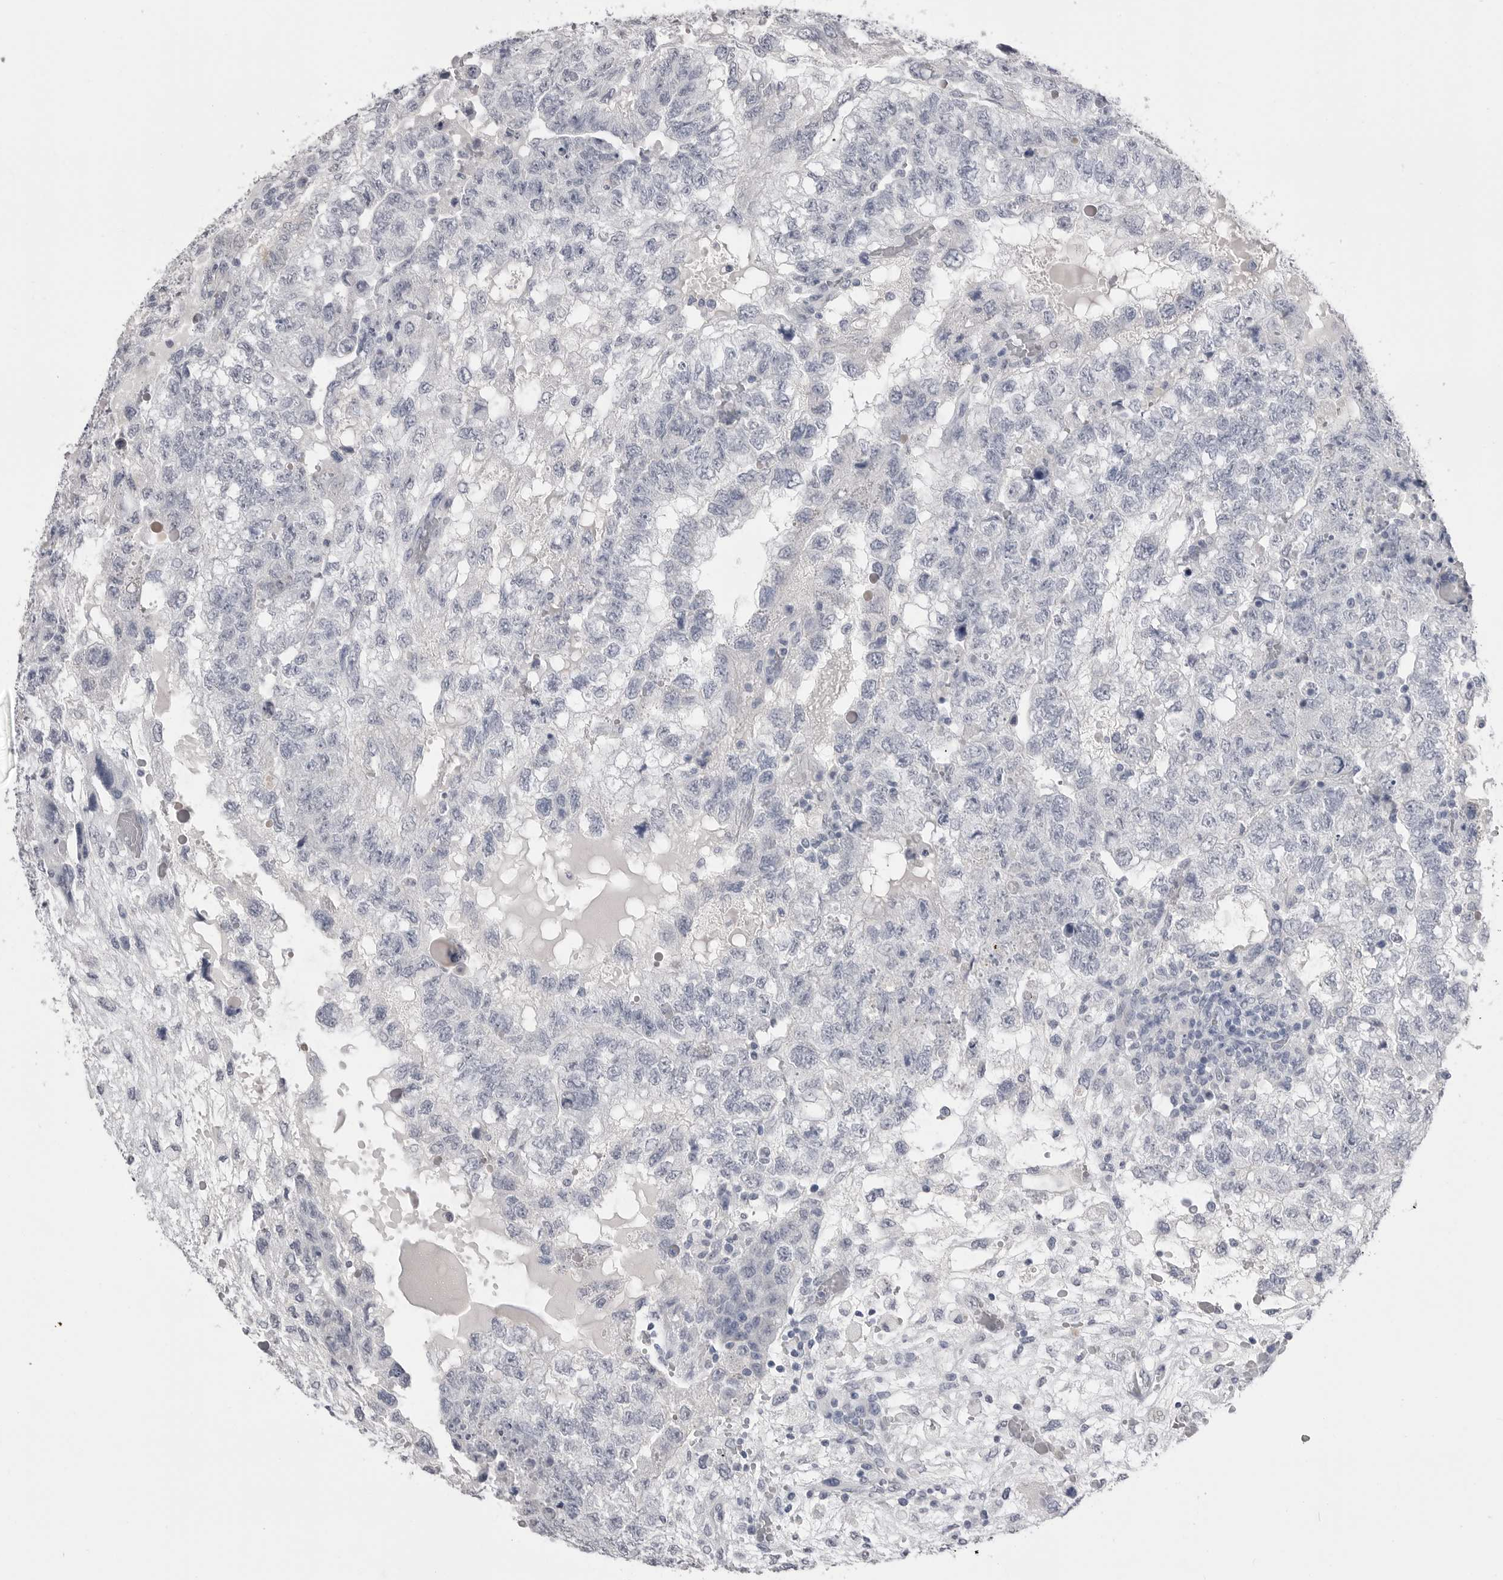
{"staining": {"intensity": "negative", "quantity": "none", "location": "none"}, "tissue": "testis cancer", "cell_type": "Tumor cells", "image_type": "cancer", "snomed": [{"axis": "morphology", "description": "Carcinoma, Embryonal, NOS"}, {"axis": "topography", "description": "Testis"}], "caption": "Histopathology image shows no protein positivity in tumor cells of testis cancer tissue.", "gene": "CPB1", "patient": {"sex": "male", "age": 36}}